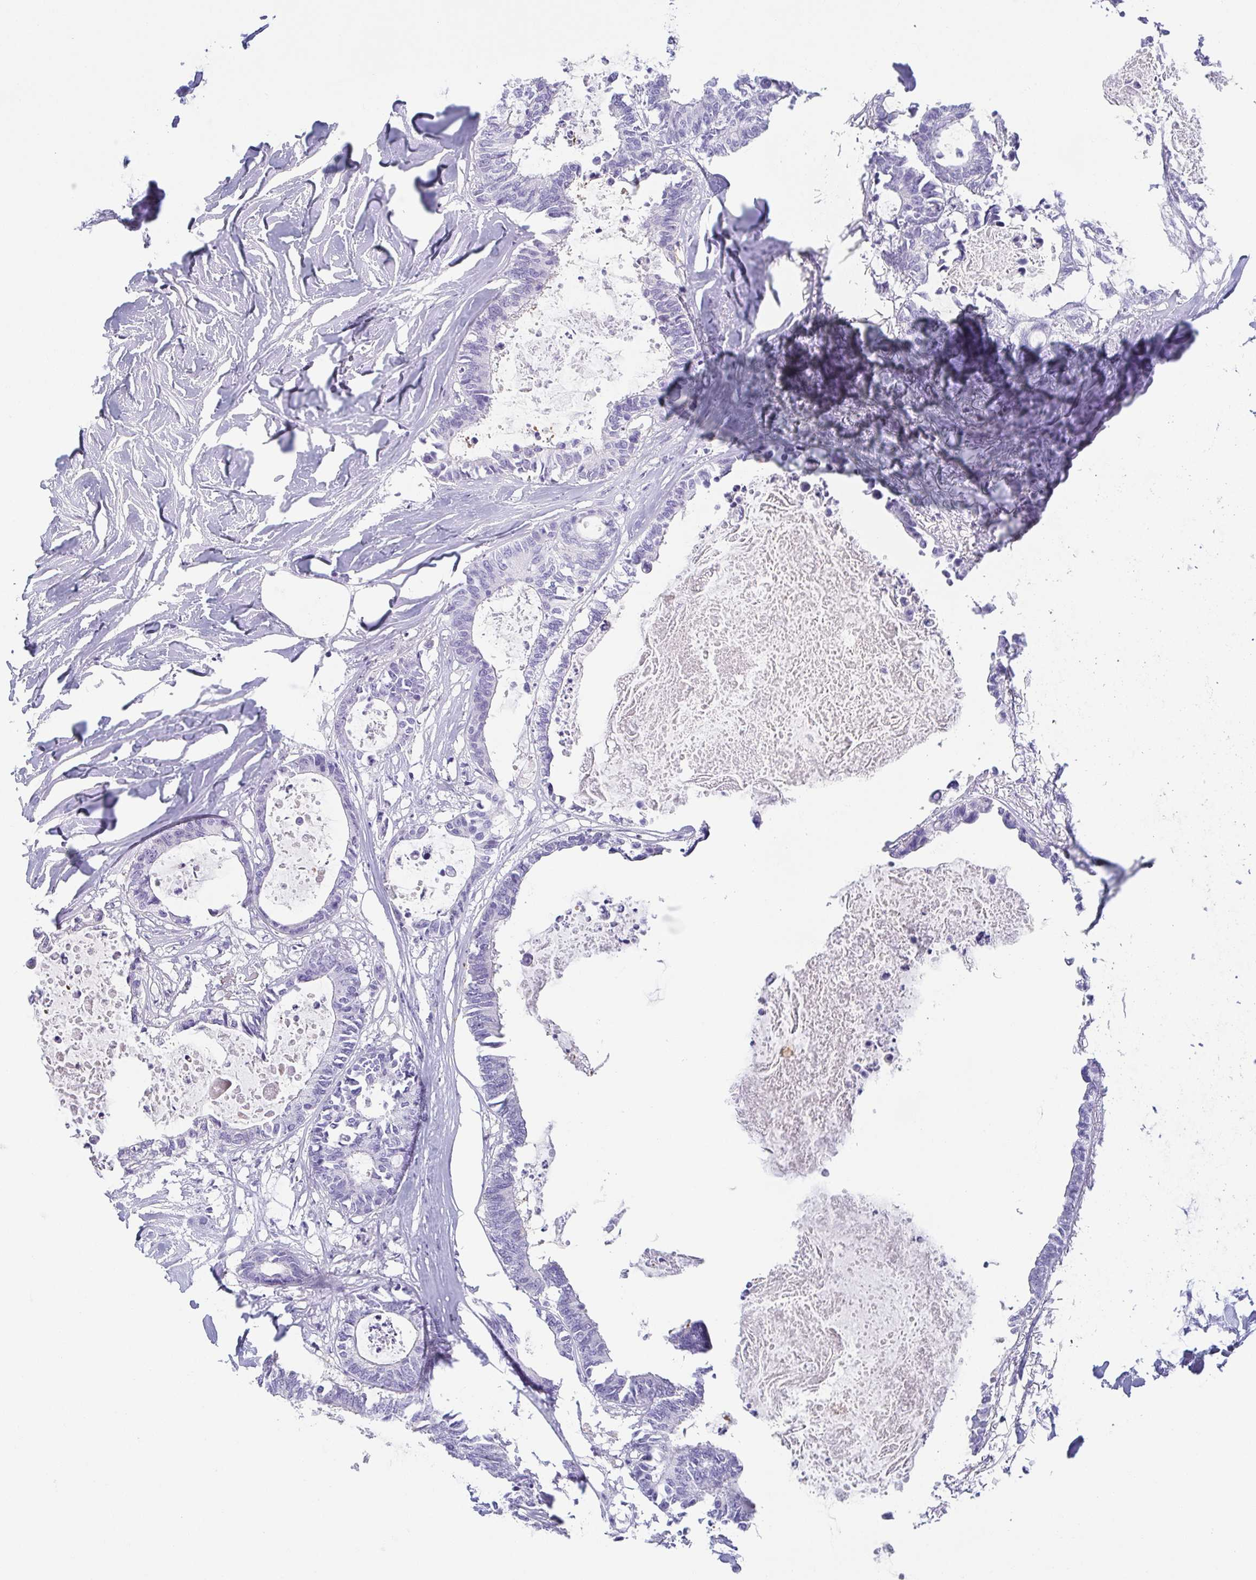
{"staining": {"intensity": "negative", "quantity": "none", "location": "none"}, "tissue": "colorectal cancer", "cell_type": "Tumor cells", "image_type": "cancer", "snomed": [{"axis": "morphology", "description": "Adenocarcinoma, NOS"}, {"axis": "topography", "description": "Colon"}, {"axis": "topography", "description": "Rectum"}], "caption": "Immunohistochemical staining of human colorectal adenocarcinoma displays no significant positivity in tumor cells.", "gene": "ZG16B", "patient": {"sex": "male", "age": 57}}